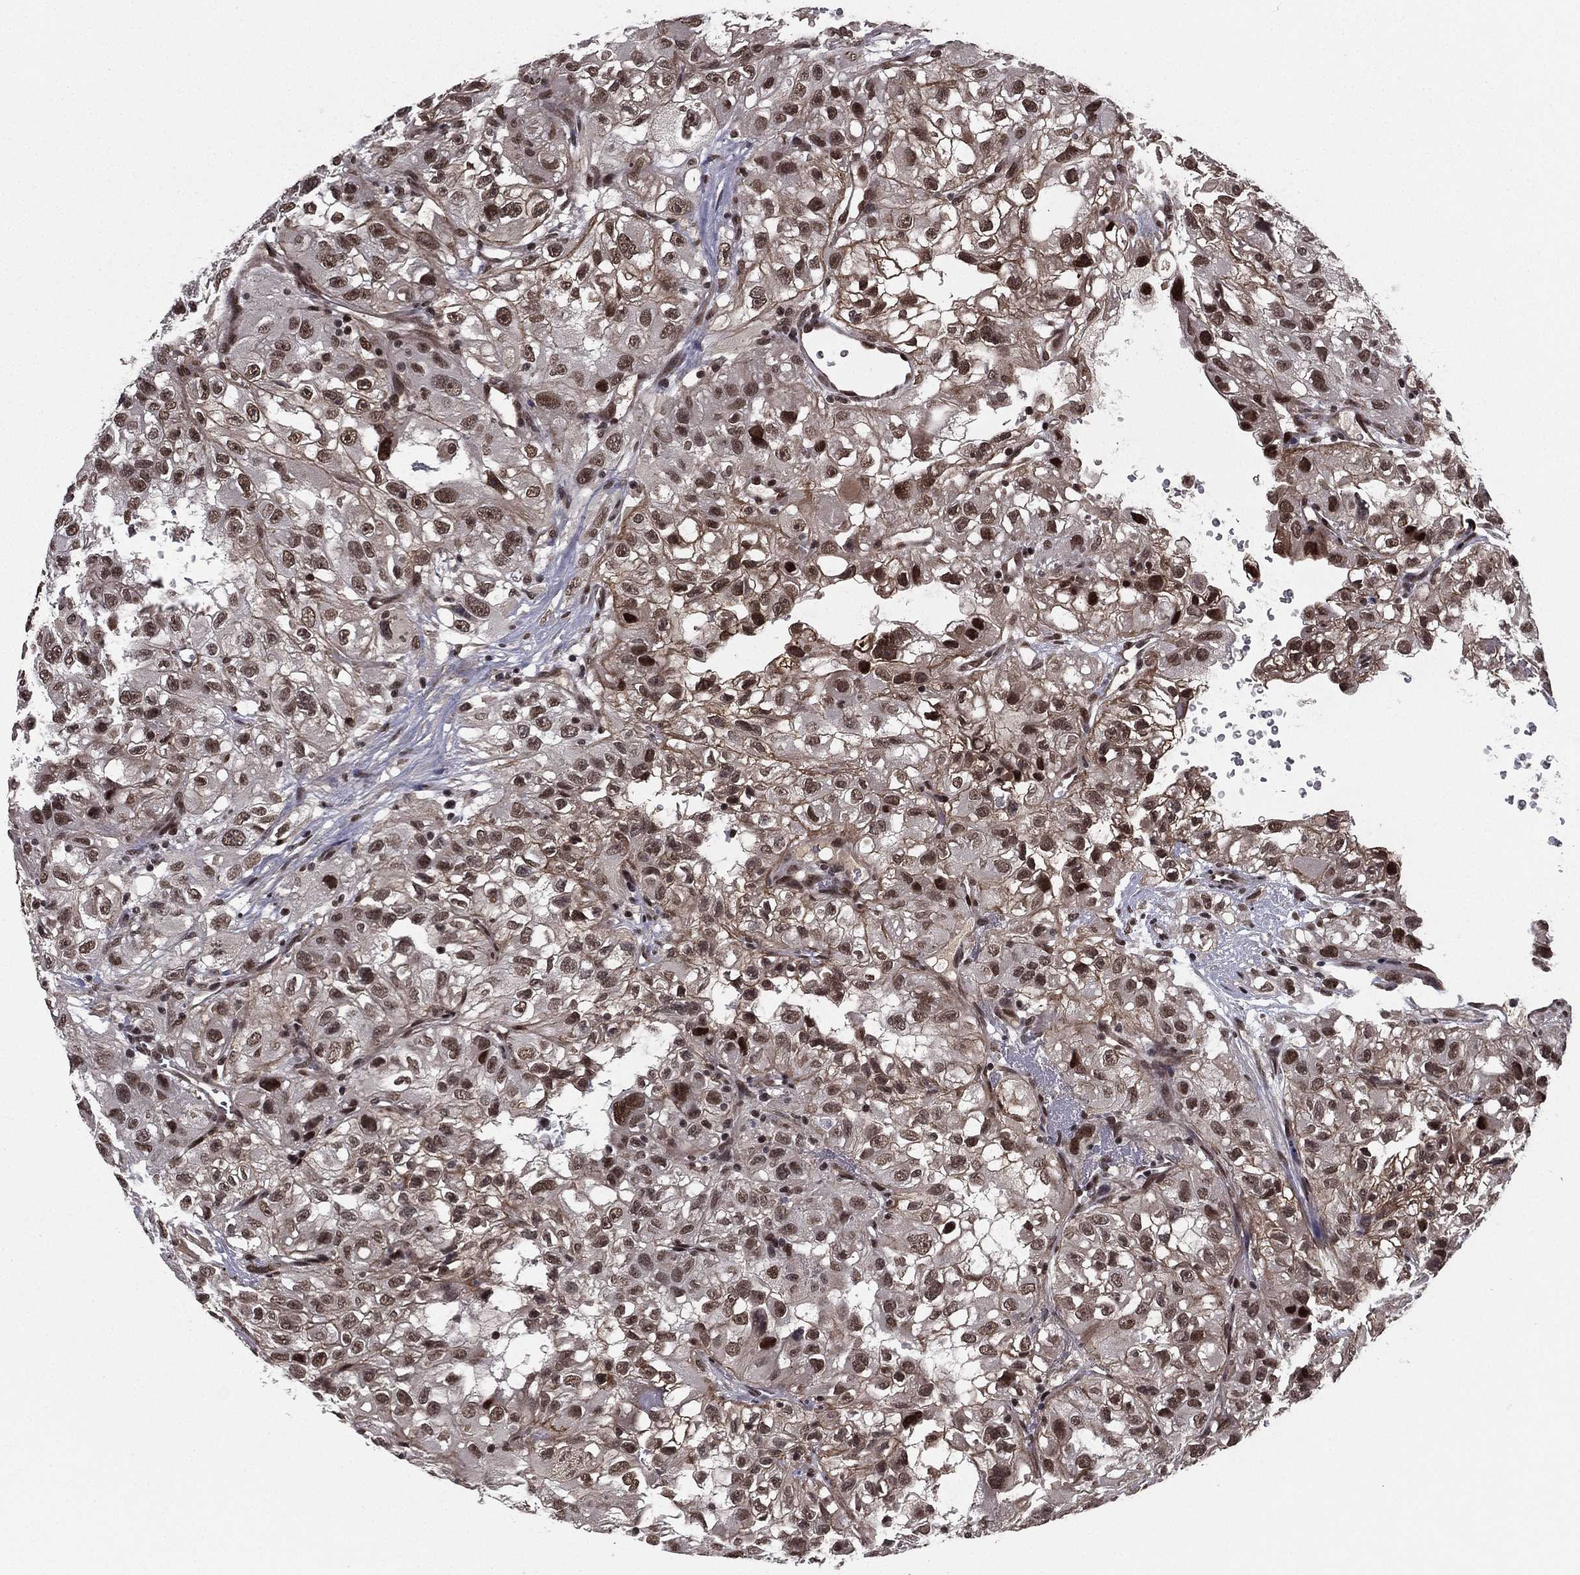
{"staining": {"intensity": "moderate", "quantity": "25%-75%", "location": "nuclear"}, "tissue": "renal cancer", "cell_type": "Tumor cells", "image_type": "cancer", "snomed": [{"axis": "morphology", "description": "Adenocarcinoma, NOS"}, {"axis": "topography", "description": "Kidney"}], "caption": "Immunohistochemical staining of adenocarcinoma (renal) displays medium levels of moderate nuclear positivity in approximately 25%-75% of tumor cells. (DAB (3,3'-diaminobenzidine) IHC, brown staining for protein, blue staining for nuclei).", "gene": "RARB", "patient": {"sex": "male", "age": 64}}